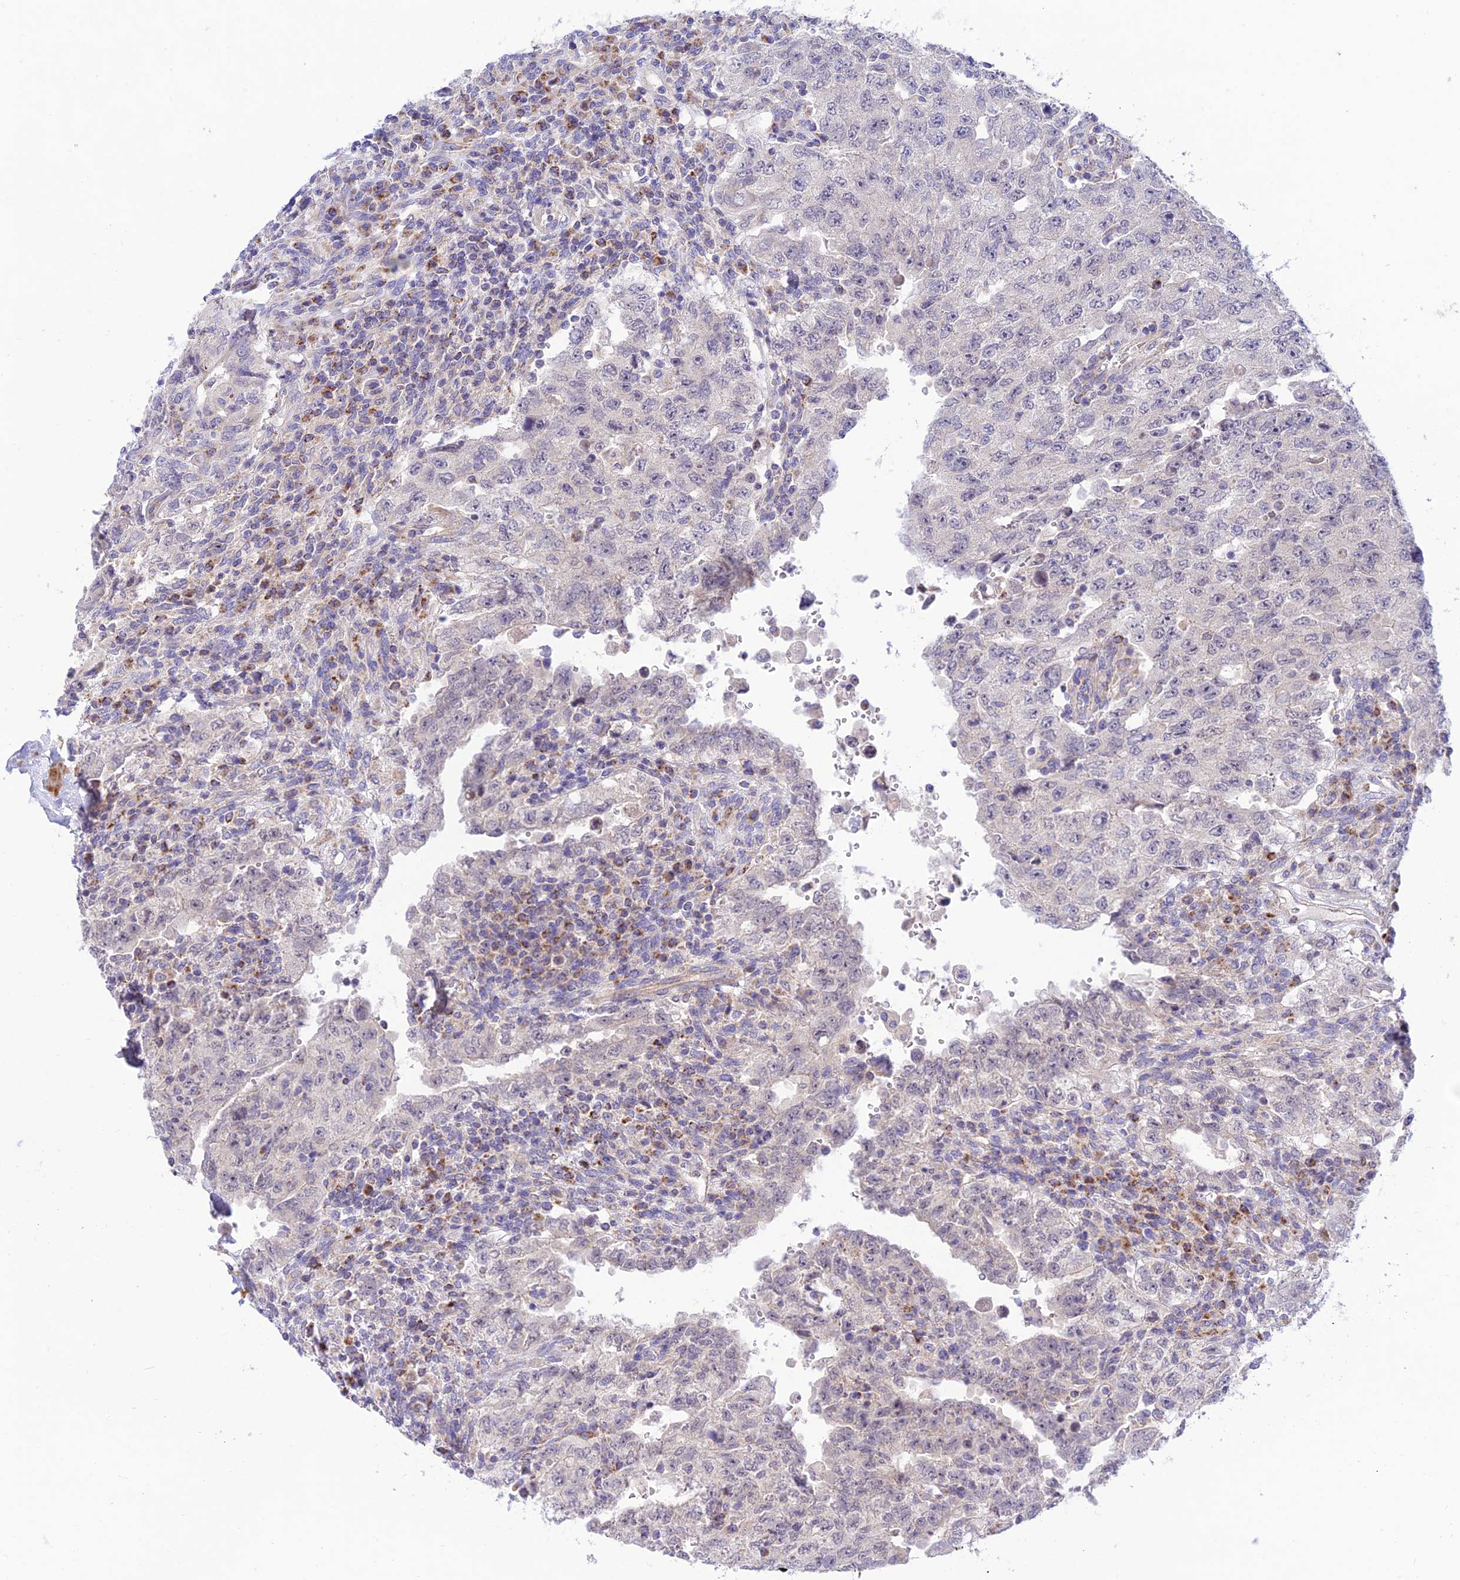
{"staining": {"intensity": "negative", "quantity": "none", "location": "none"}, "tissue": "testis cancer", "cell_type": "Tumor cells", "image_type": "cancer", "snomed": [{"axis": "morphology", "description": "Carcinoma, Embryonal, NOS"}, {"axis": "topography", "description": "Testis"}], "caption": "Tumor cells are negative for brown protein staining in testis cancer (embryonal carcinoma).", "gene": "FAM186B", "patient": {"sex": "male", "age": 26}}